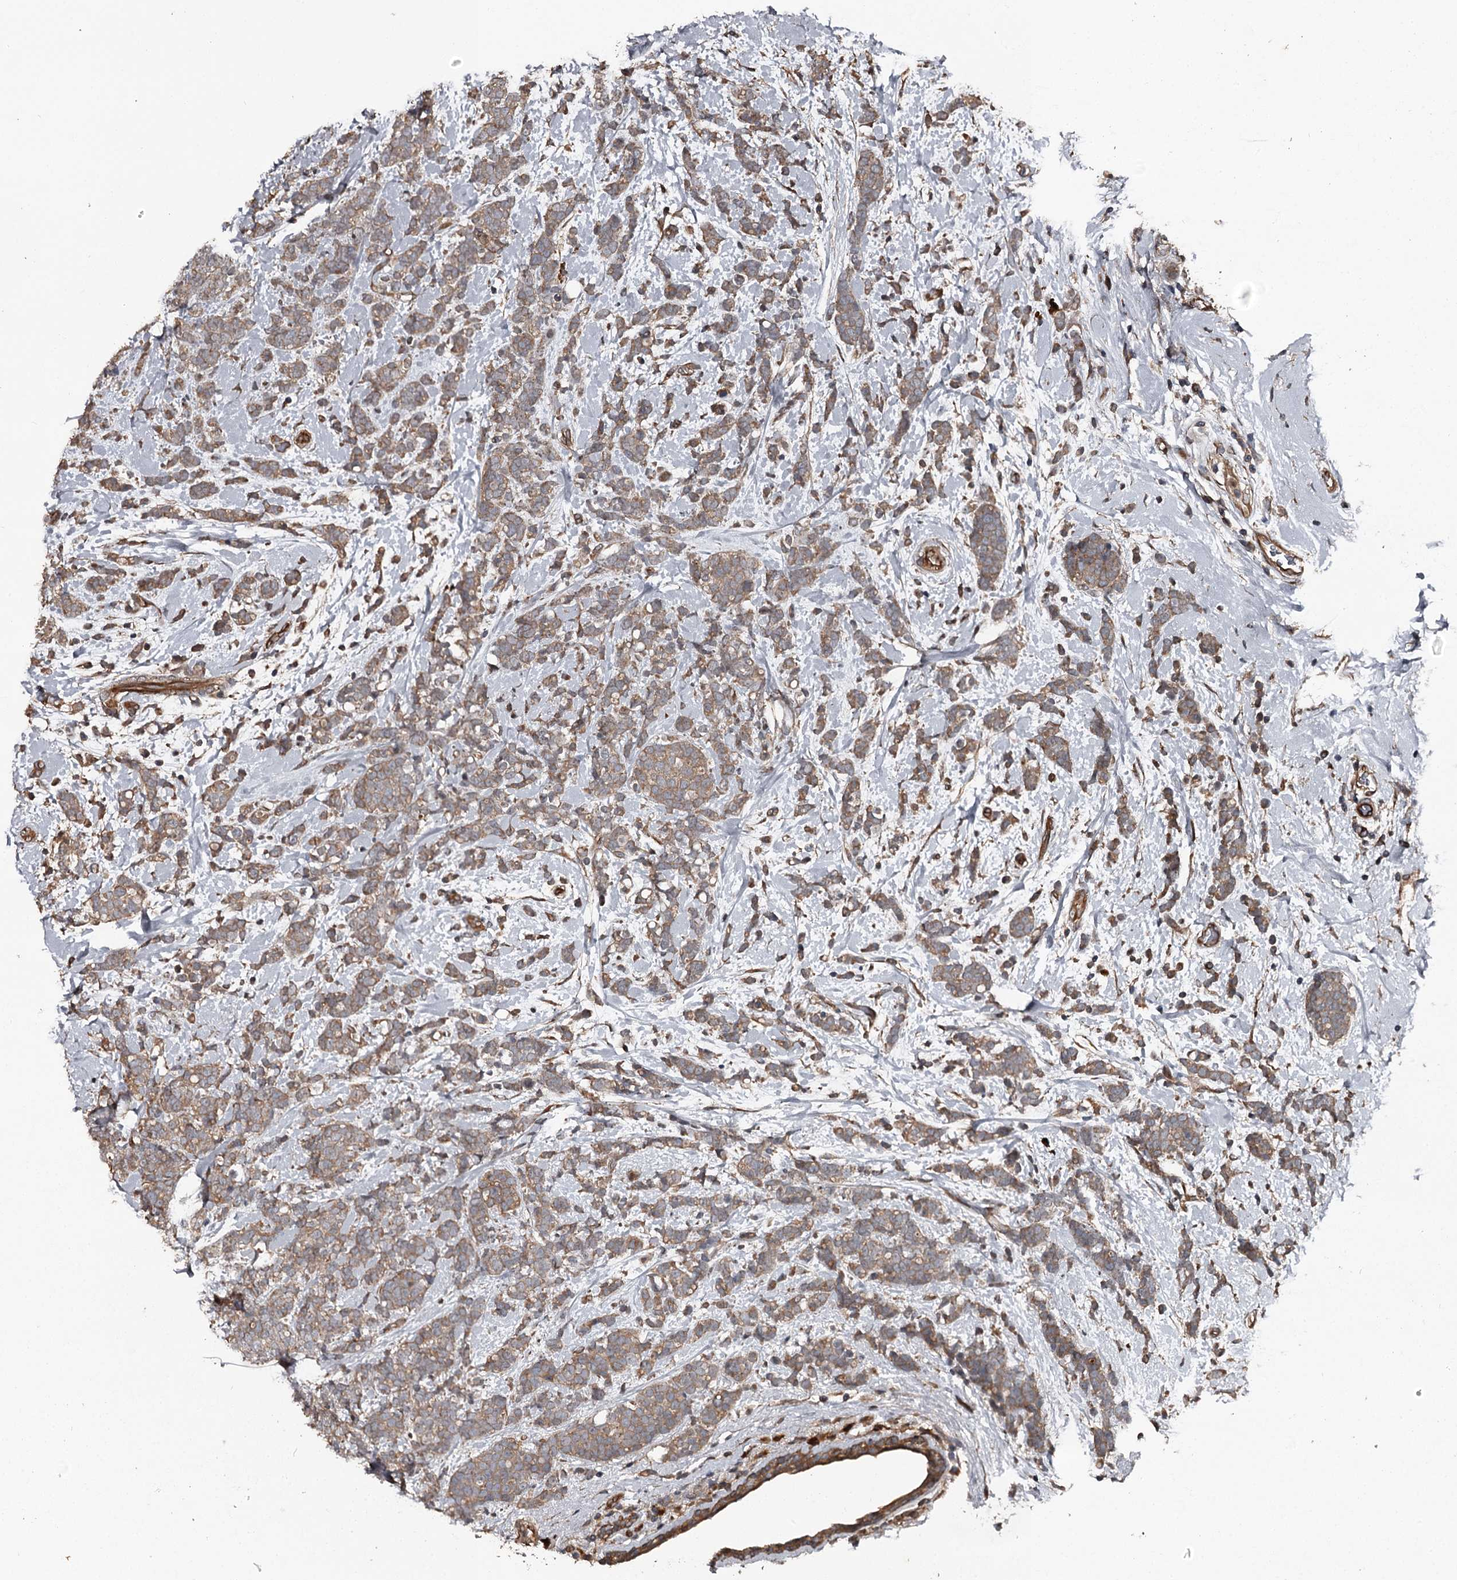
{"staining": {"intensity": "moderate", "quantity": ">75%", "location": "cytoplasmic/membranous"}, "tissue": "breast cancer", "cell_type": "Tumor cells", "image_type": "cancer", "snomed": [{"axis": "morphology", "description": "Lobular carcinoma"}, {"axis": "topography", "description": "Breast"}], "caption": "This is an image of IHC staining of breast cancer, which shows moderate staining in the cytoplasmic/membranous of tumor cells.", "gene": "RAB21", "patient": {"sex": "female", "age": 58}}